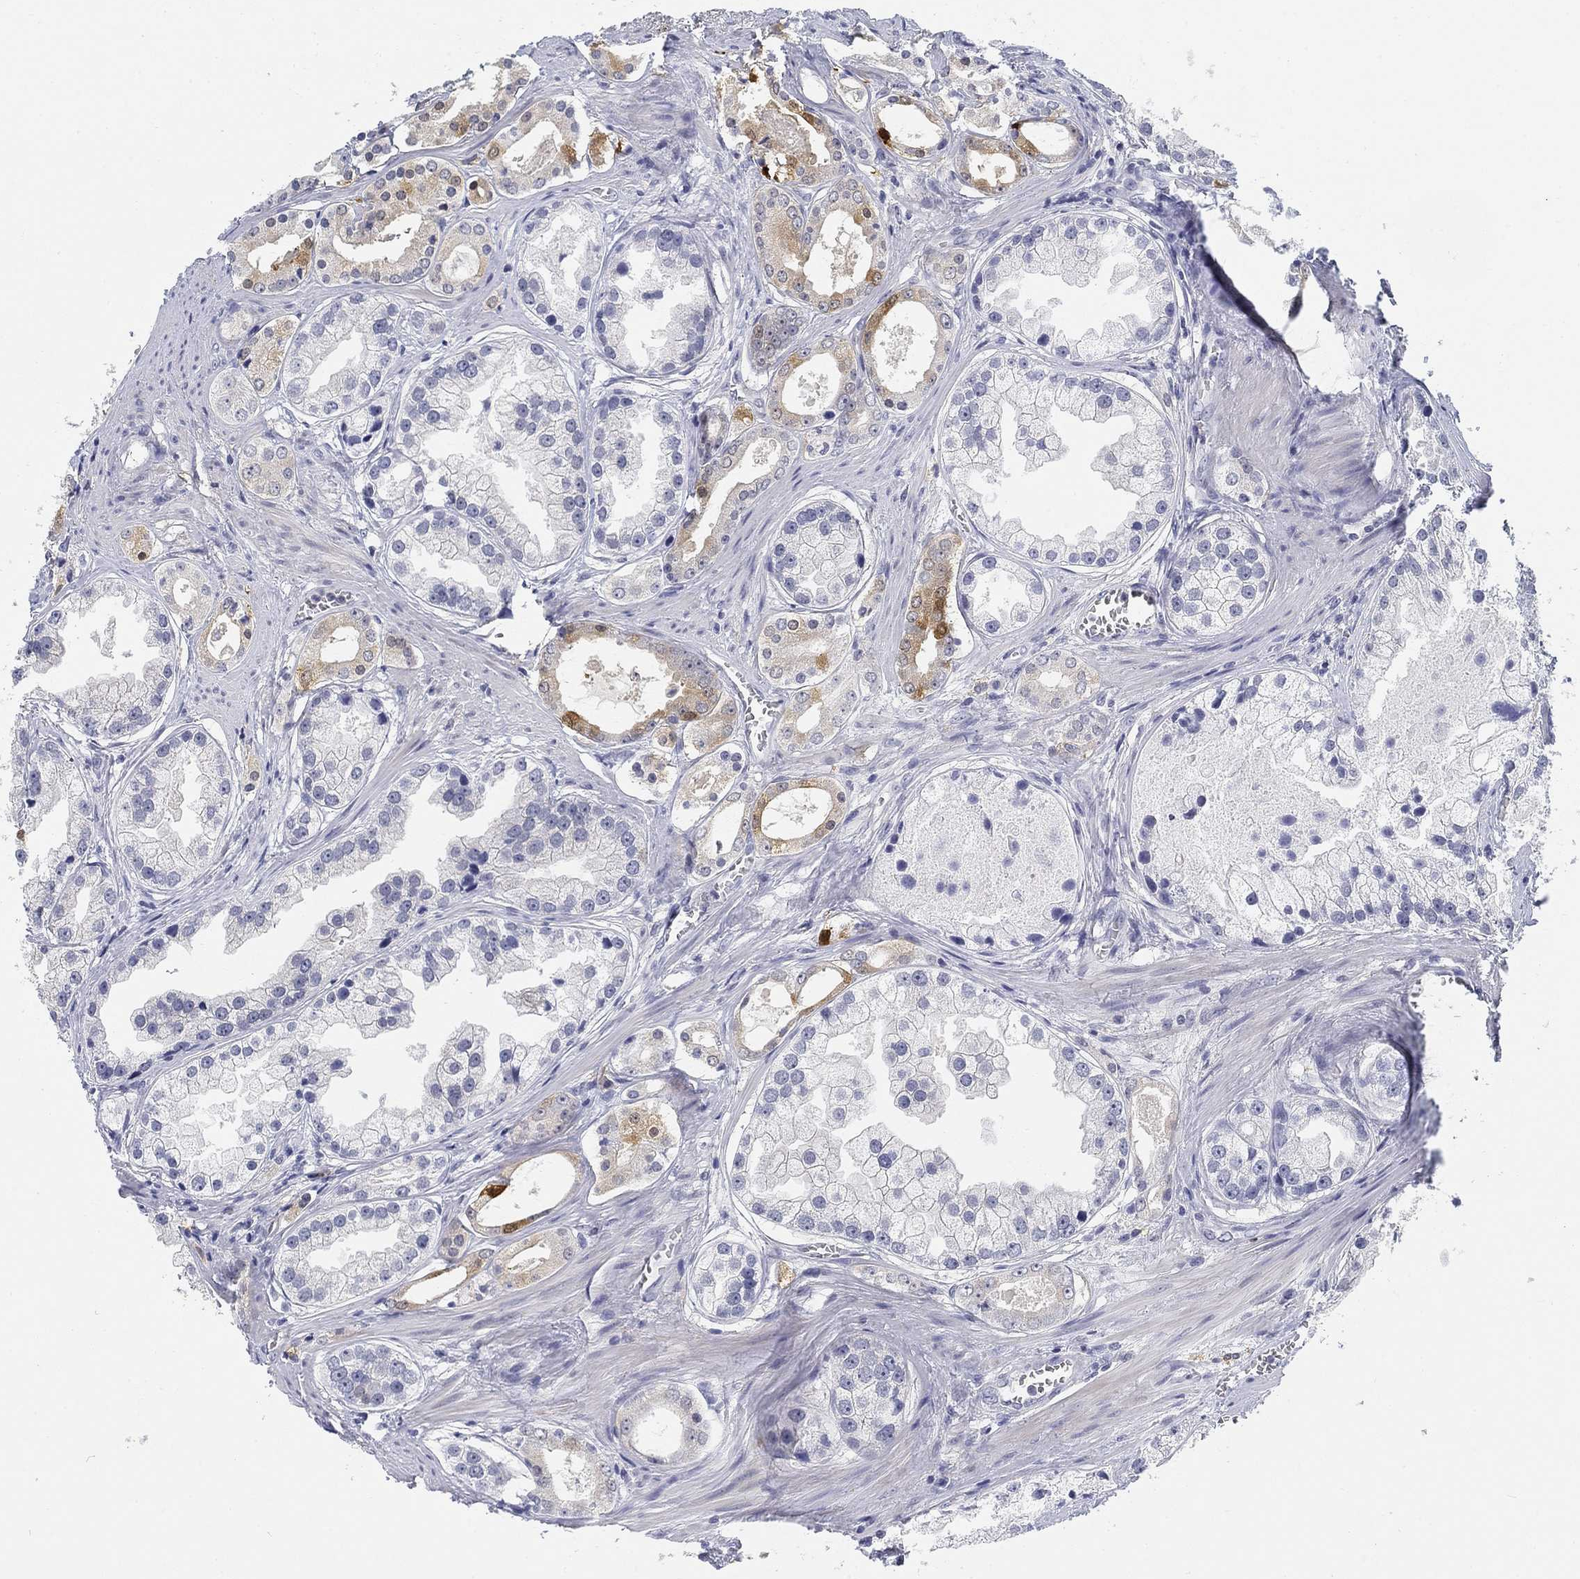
{"staining": {"intensity": "moderate", "quantity": "<25%", "location": "cytoplasmic/membranous"}, "tissue": "prostate cancer", "cell_type": "Tumor cells", "image_type": "cancer", "snomed": [{"axis": "morphology", "description": "Adenocarcinoma, NOS"}, {"axis": "topography", "description": "Prostate"}], "caption": "Immunohistochemistry (IHC) staining of prostate adenocarcinoma, which shows low levels of moderate cytoplasmic/membranous positivity in approximately <25% of tumor cells indicating moderate cytoplasmic/membranous protein staining. The staining was performed using DAB (brown) for protein detection and nuclei were counterstained in hematoxylin (blue).", "gene": "SLC2A5", "patient": {"sex": "male", "age": 61}}